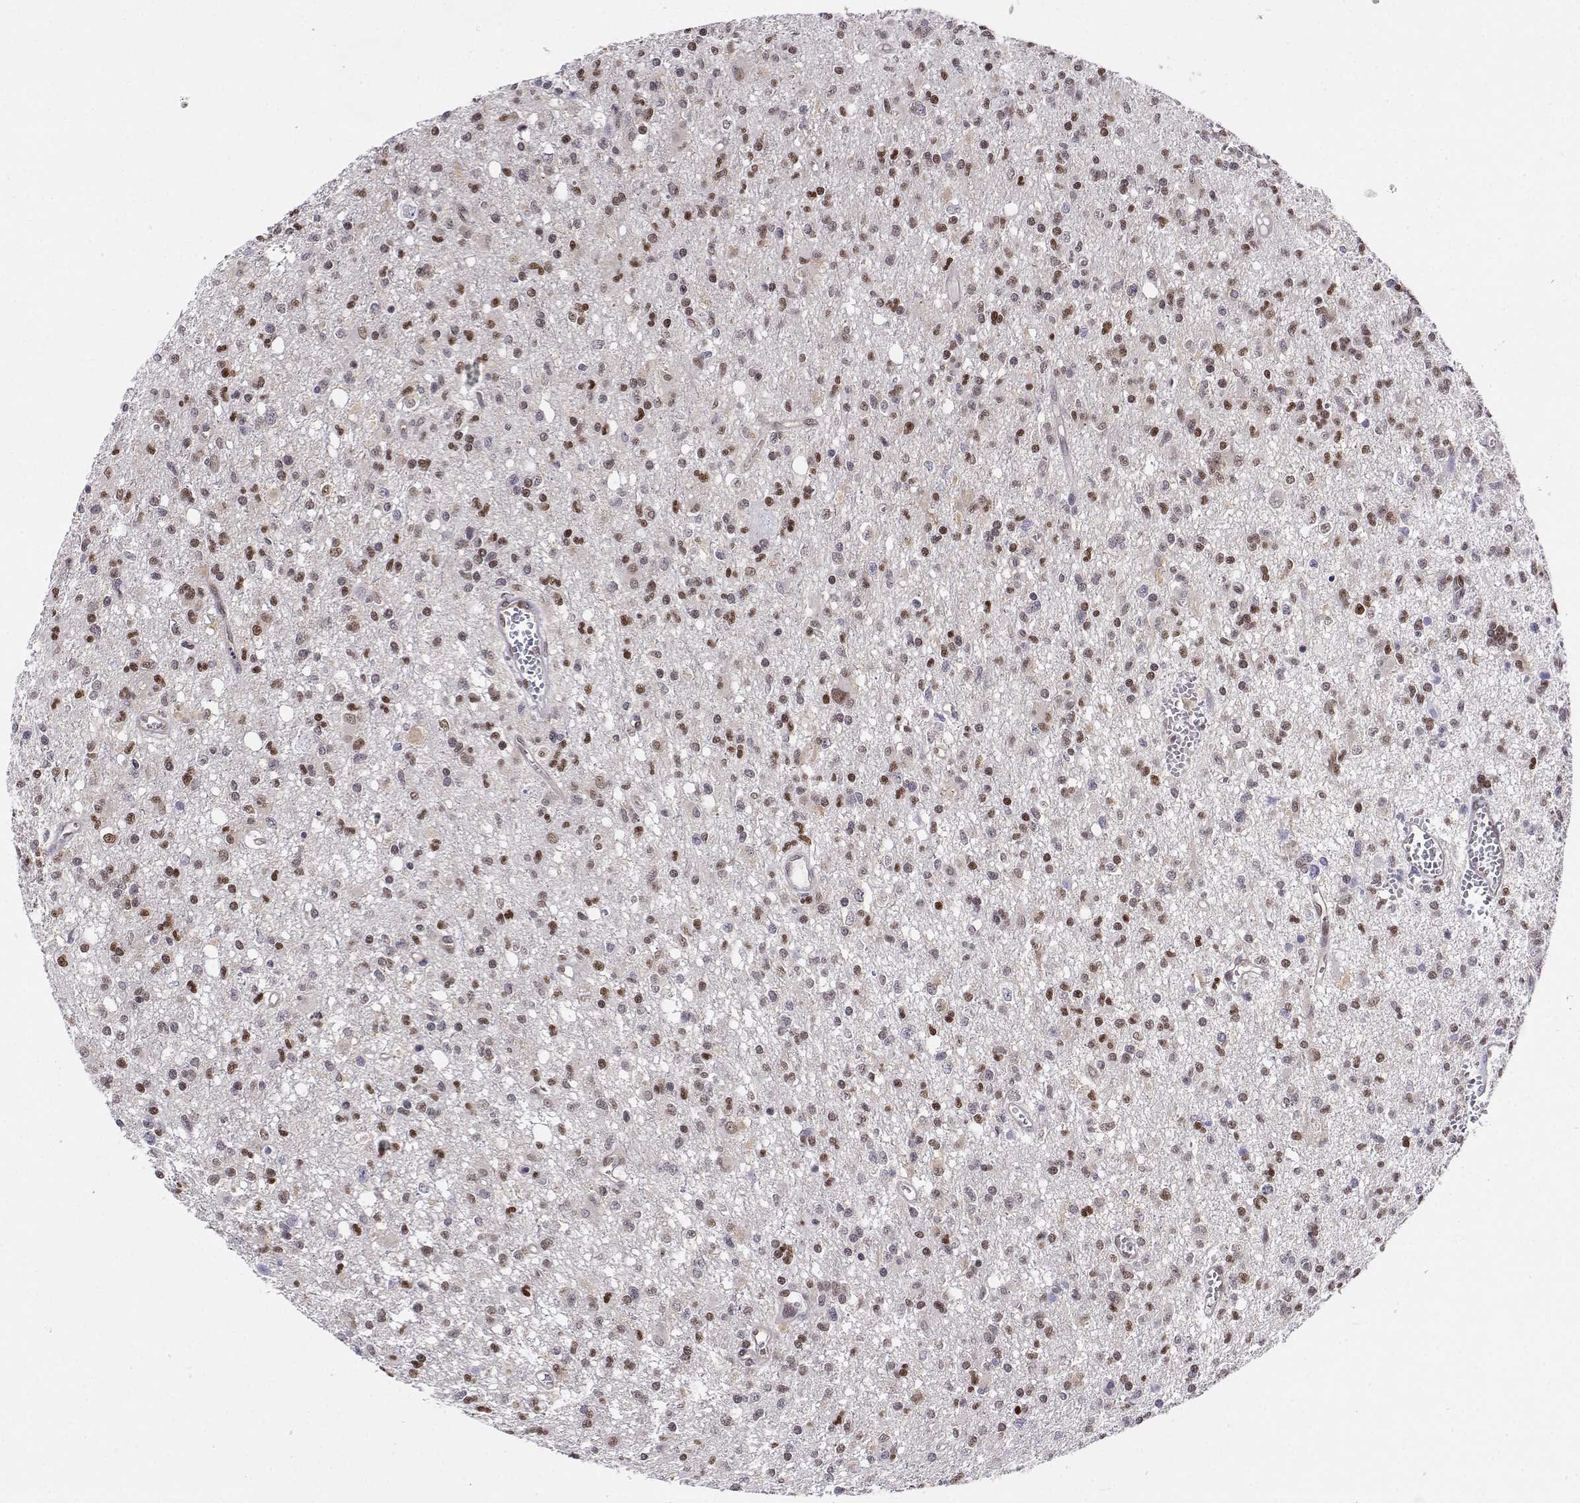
{"staining": {"intensity": "moderate", "quantity": "<25%", "location": "nuclear"}, "tissue": "glioma", "cell_type": "Tumor cells", "image_type": "cancer", "snomed": [{"axis": "morphology", "description": "Glioma, malignant, Low grade"}, {"axis": "topography", "description": "Brain"}], "caption": "A low amount of moderate nuclear expression is identified in approximately <25% of tumor cells in glioma tissue. (DAB IHC, brown staining for protein, blue staining for nuclei).", "gene": "ERF", "patient": {"sex": "male", "age": 64}}